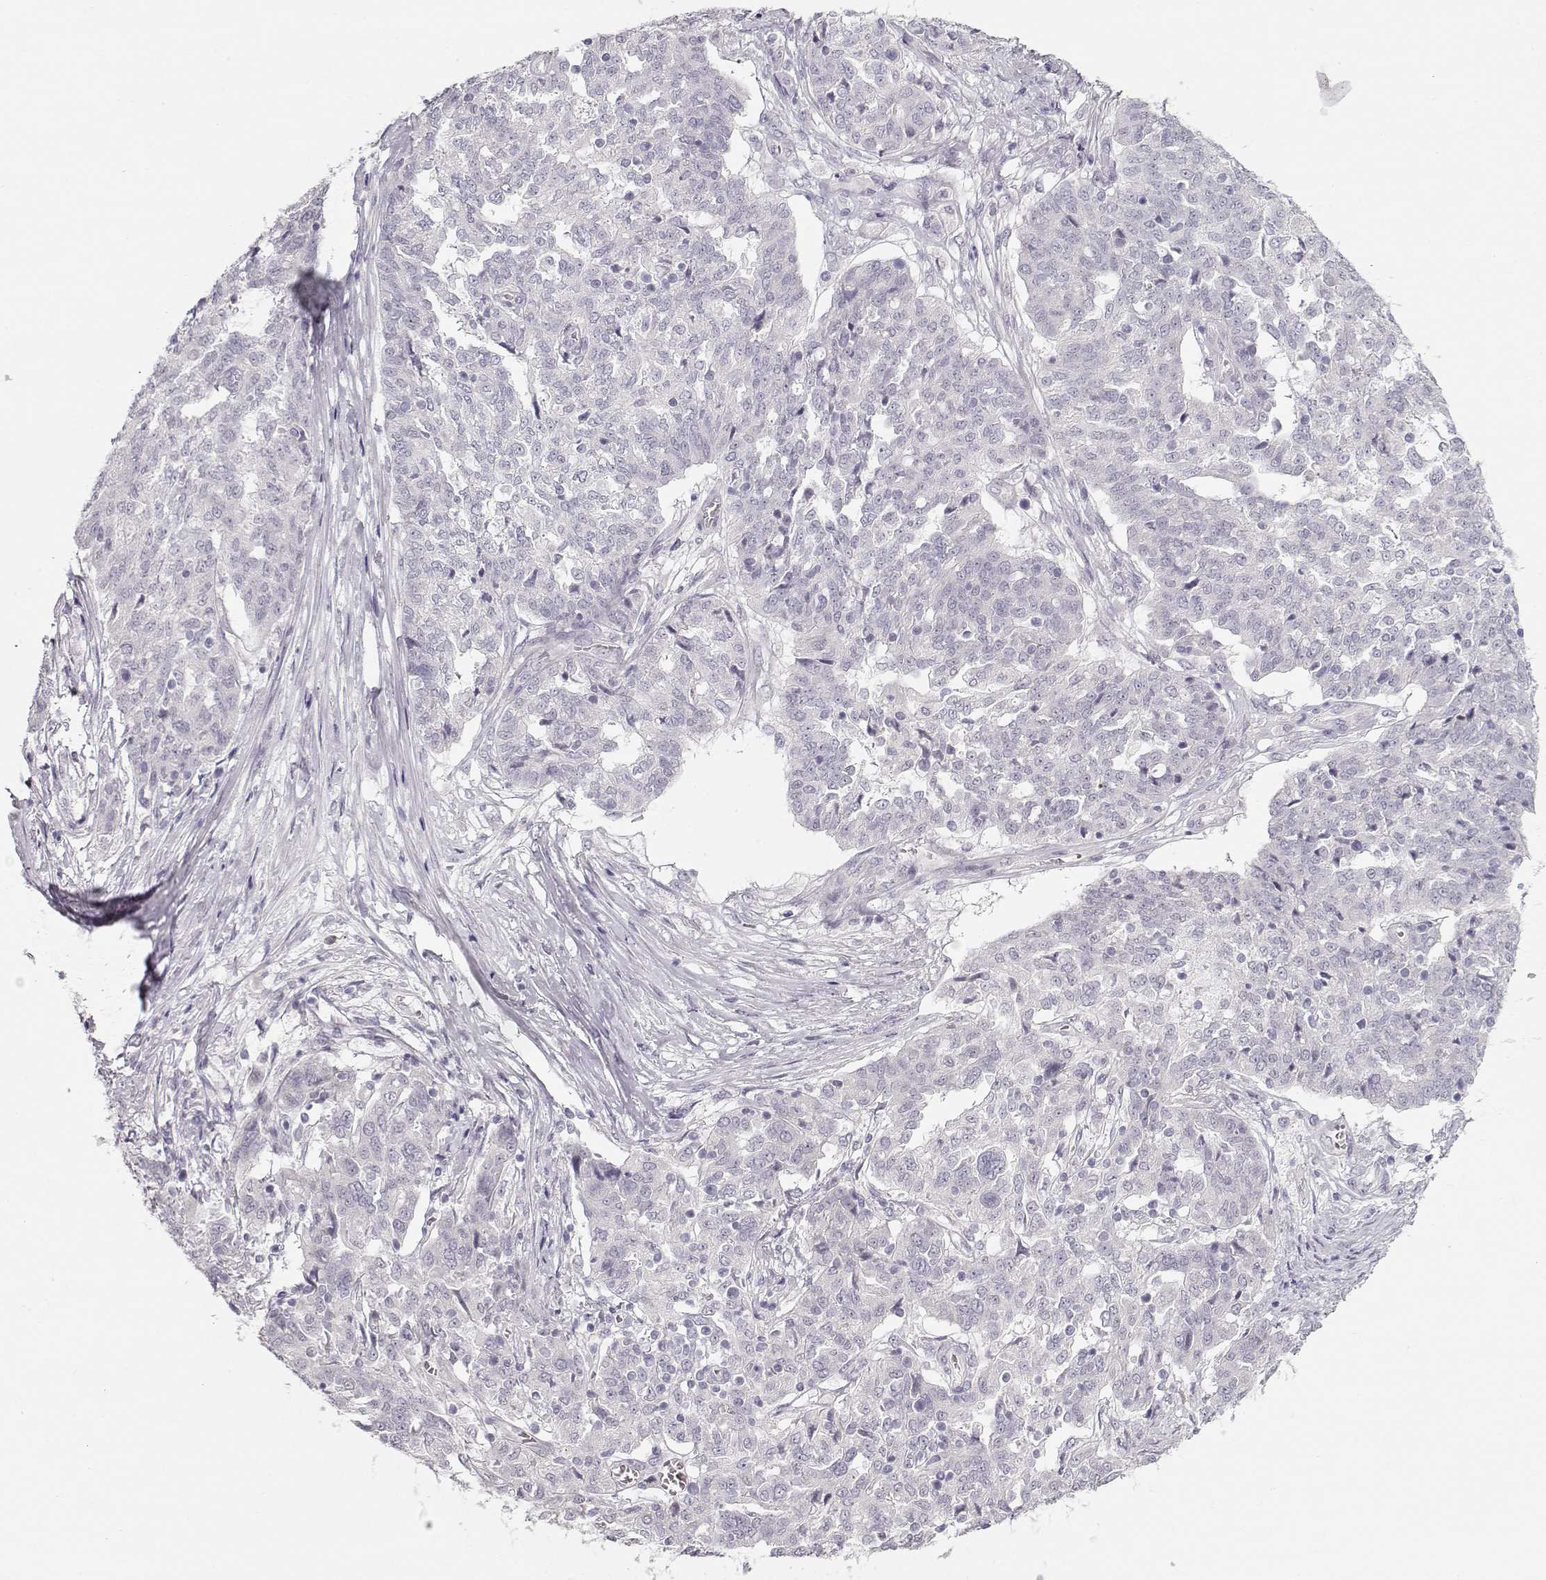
{"staining": {"intensity": "negative", "quantity": "none", "location": "none"}, "tissue": "ovarian cancer", "cell_type": "Tumor cells", "image_type": "cancer", "snomed": [{"axis": "morphology", "description": "Cystadenocarcinoma, serous, NOS"}, {"axis": "topography", "description": "Ovary"}], "caption": "The micrograph reveals no staining of tumor cells in ovarian serous cystadenocarcinoma.", "gene": "TTC26", "patient": {"sex": "female", "age": 67}}